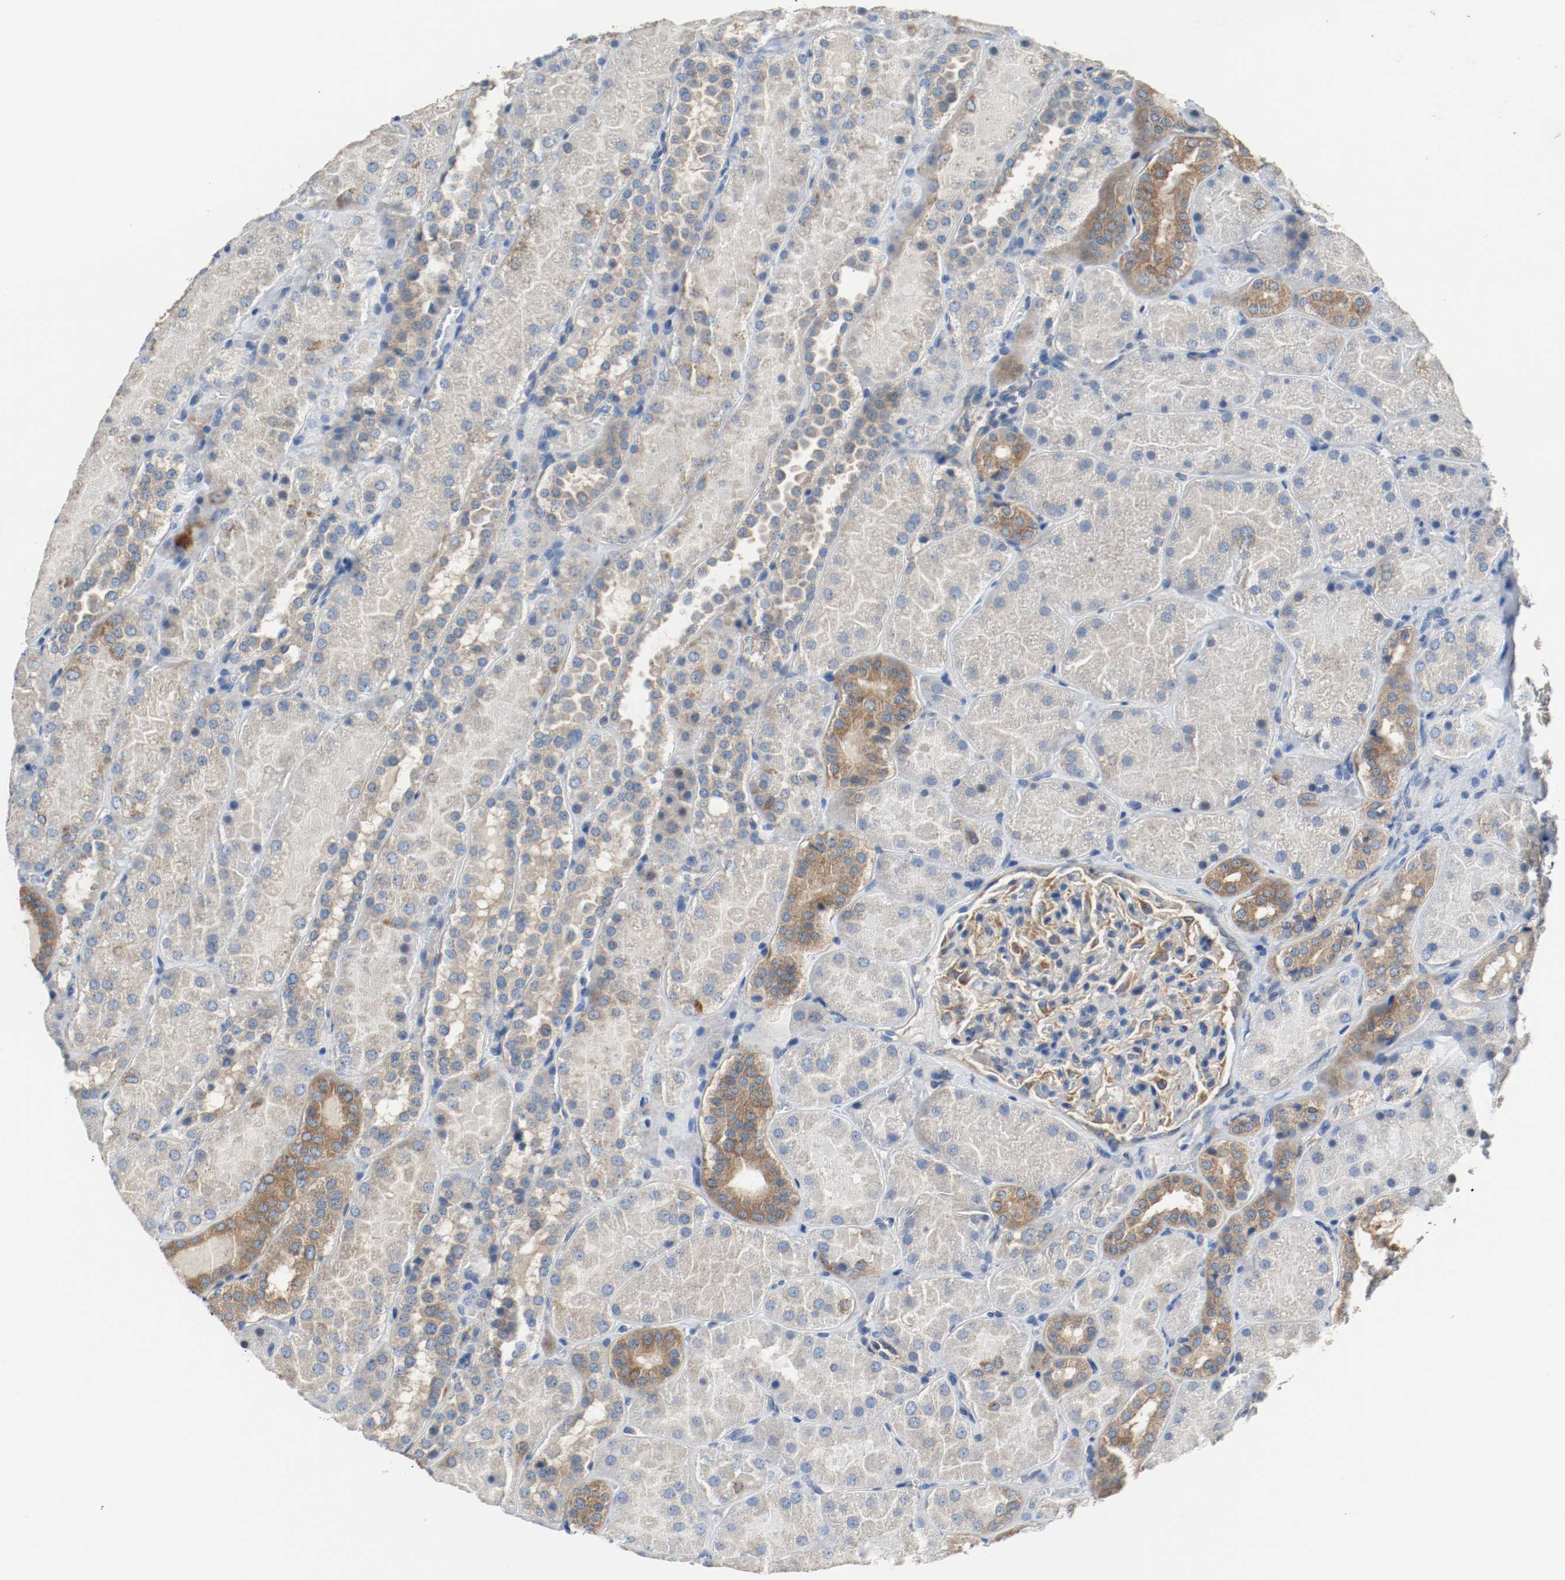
{"staining": {"intensity": "moderate", "quantity": "25%-75%", "location": "cytoplasmic/membranous"}, "tissue": "kidney", "cell_type": "Cells in glomeruli", "image_type": "normal", "snomed": [{"axis": "morphology", "description": "Normal tissue, NOS"}, {"axis": "topography", "description": "Kidney"}], "caption": "Cells in glomeruli reveal medium levels of moderate cytoplasmic/membranous expression in approximately 25%-75% of cells in unremarkable human kidney.", "gene": "TUBA3D", "patient": {"sex": "male", "age": 28}}